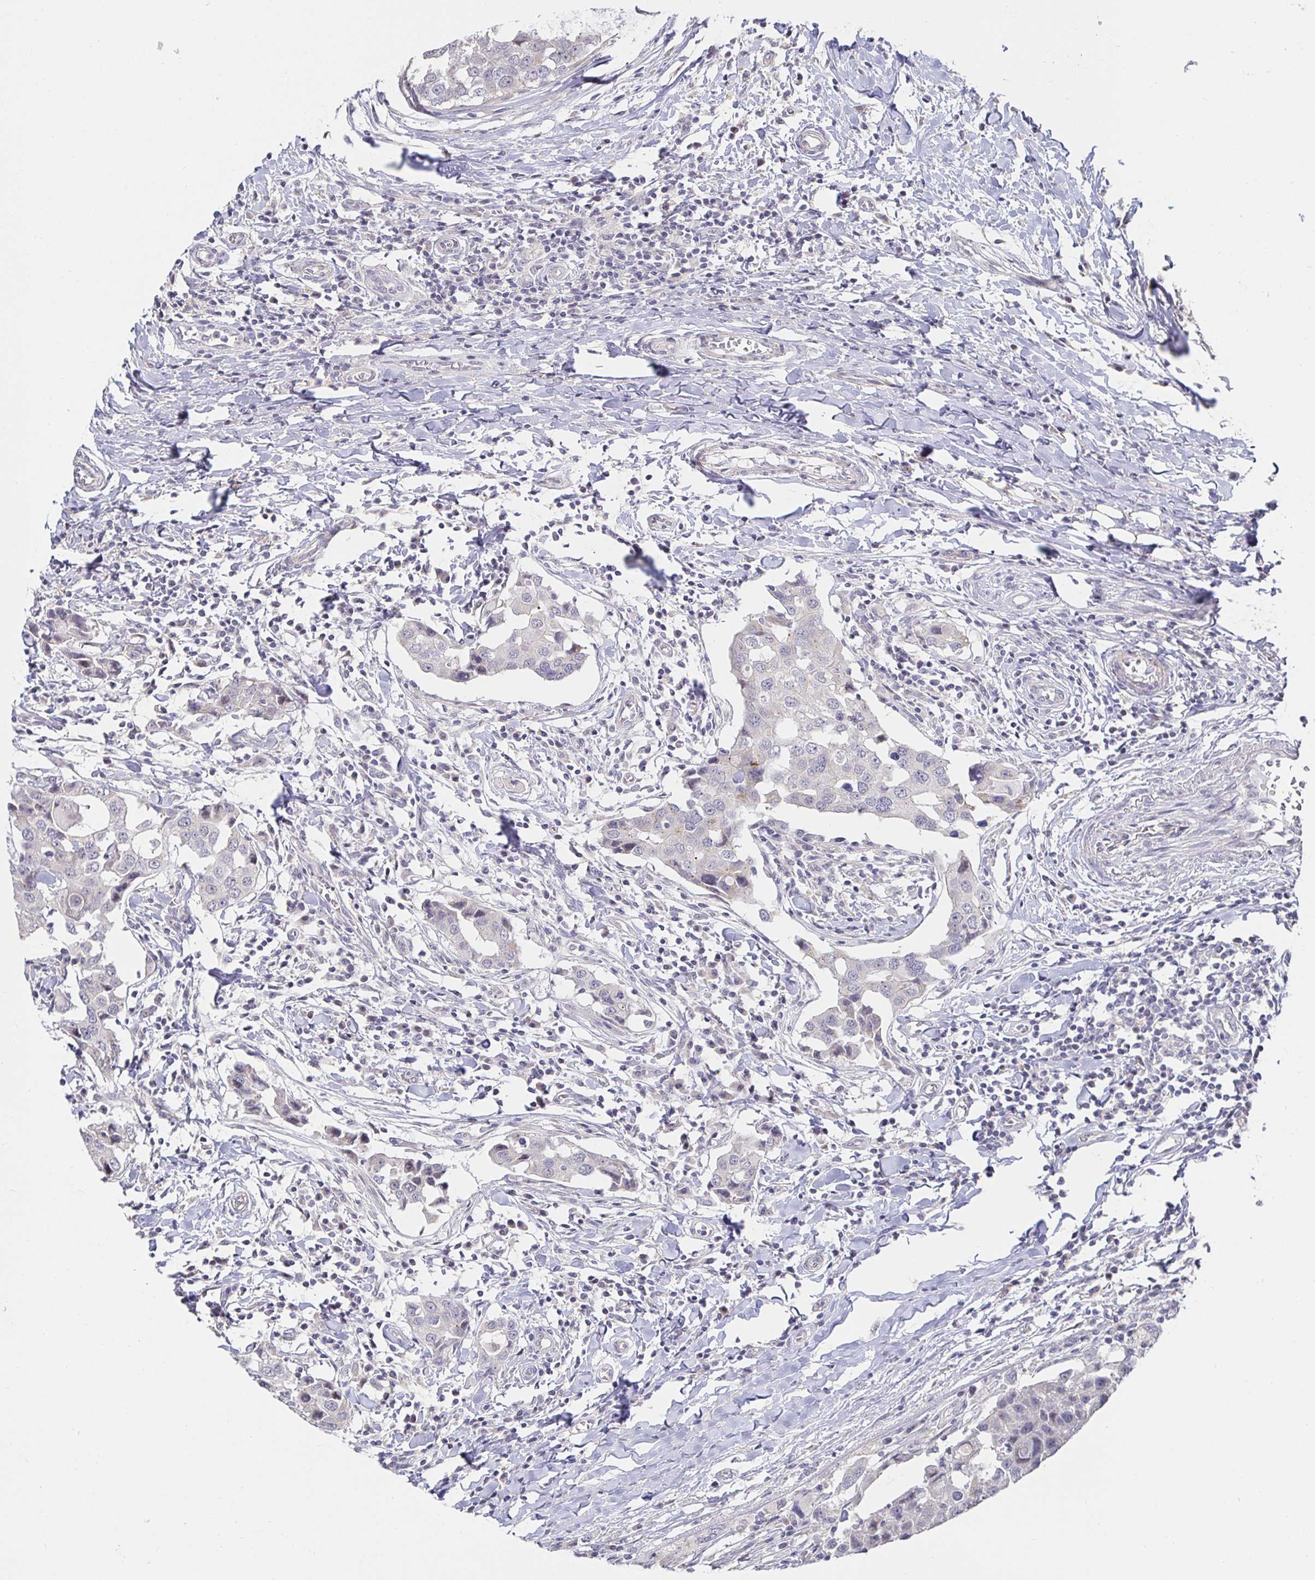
{"staining": {"intensity": "negative", "quantity": "none", "location": "none"}, "tissue": "breast cancer", "cell_type": "Tumor cells", "image_type": "cancer", "snomed": [{"axis": "morphology", "description": "Duct carcinoma"}, {"axis": "topography", "description": "Breast"}], "caption": "This is an immunohistochemistry (IHC) image of breast cancer (invasive ductal carcinoma). There is no expression in tumor cells.", "gene": "CIT", "patient": {"sex": "female", "age": 27}}